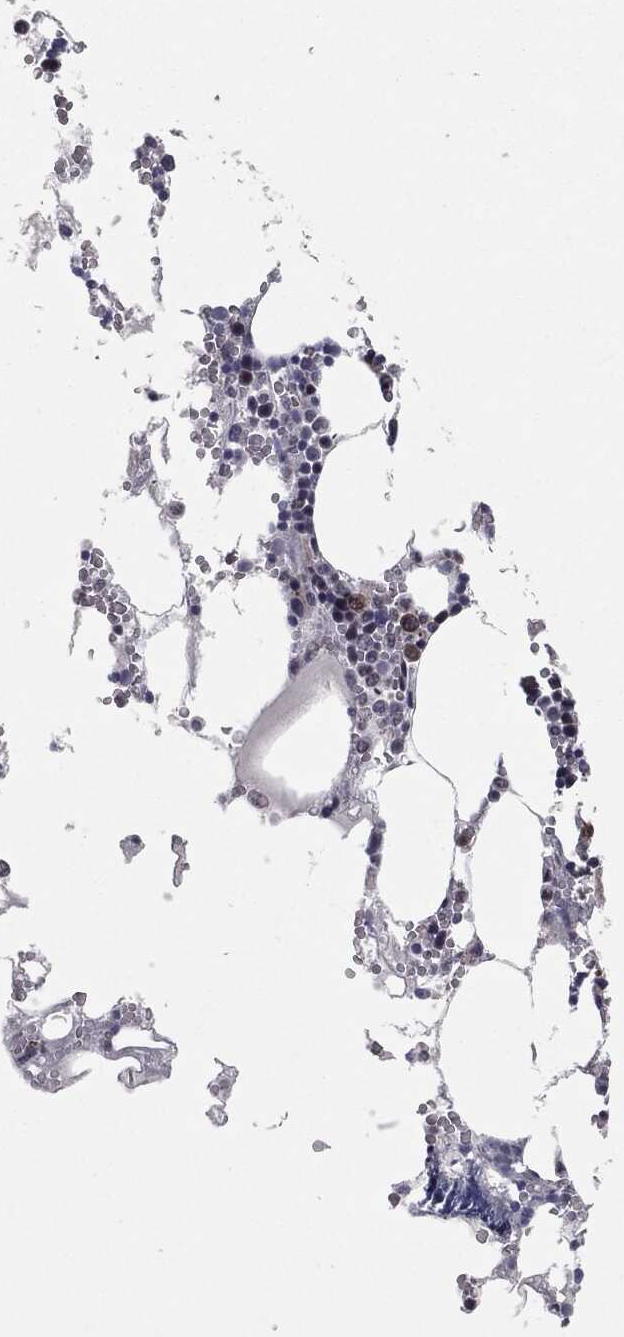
{"staining": {"intensity": "moderate", "quantity": "<25%", "location": "cytoplasmic/membranous,nuclear"}, "tissue": "bone marrow", "cell_type": "Hematopoietic cells", "image_type": "normal", "snomed": [{"axis": "morphology", "description": "Normal tissue, NOS"}, {"axis": "topography", "description": "Bone marrow"}], "caption": "A high-resolution histopathology image shows immunohistochemistry (IHC) staining of normal bone marrow, which demonstrates moderate cytoplasmic/membranous,nuclear staining in approximately <25% of hematopoietic cells.", "gene": "CHCHD2", "patient": {"sex": "female", "age": 64}}